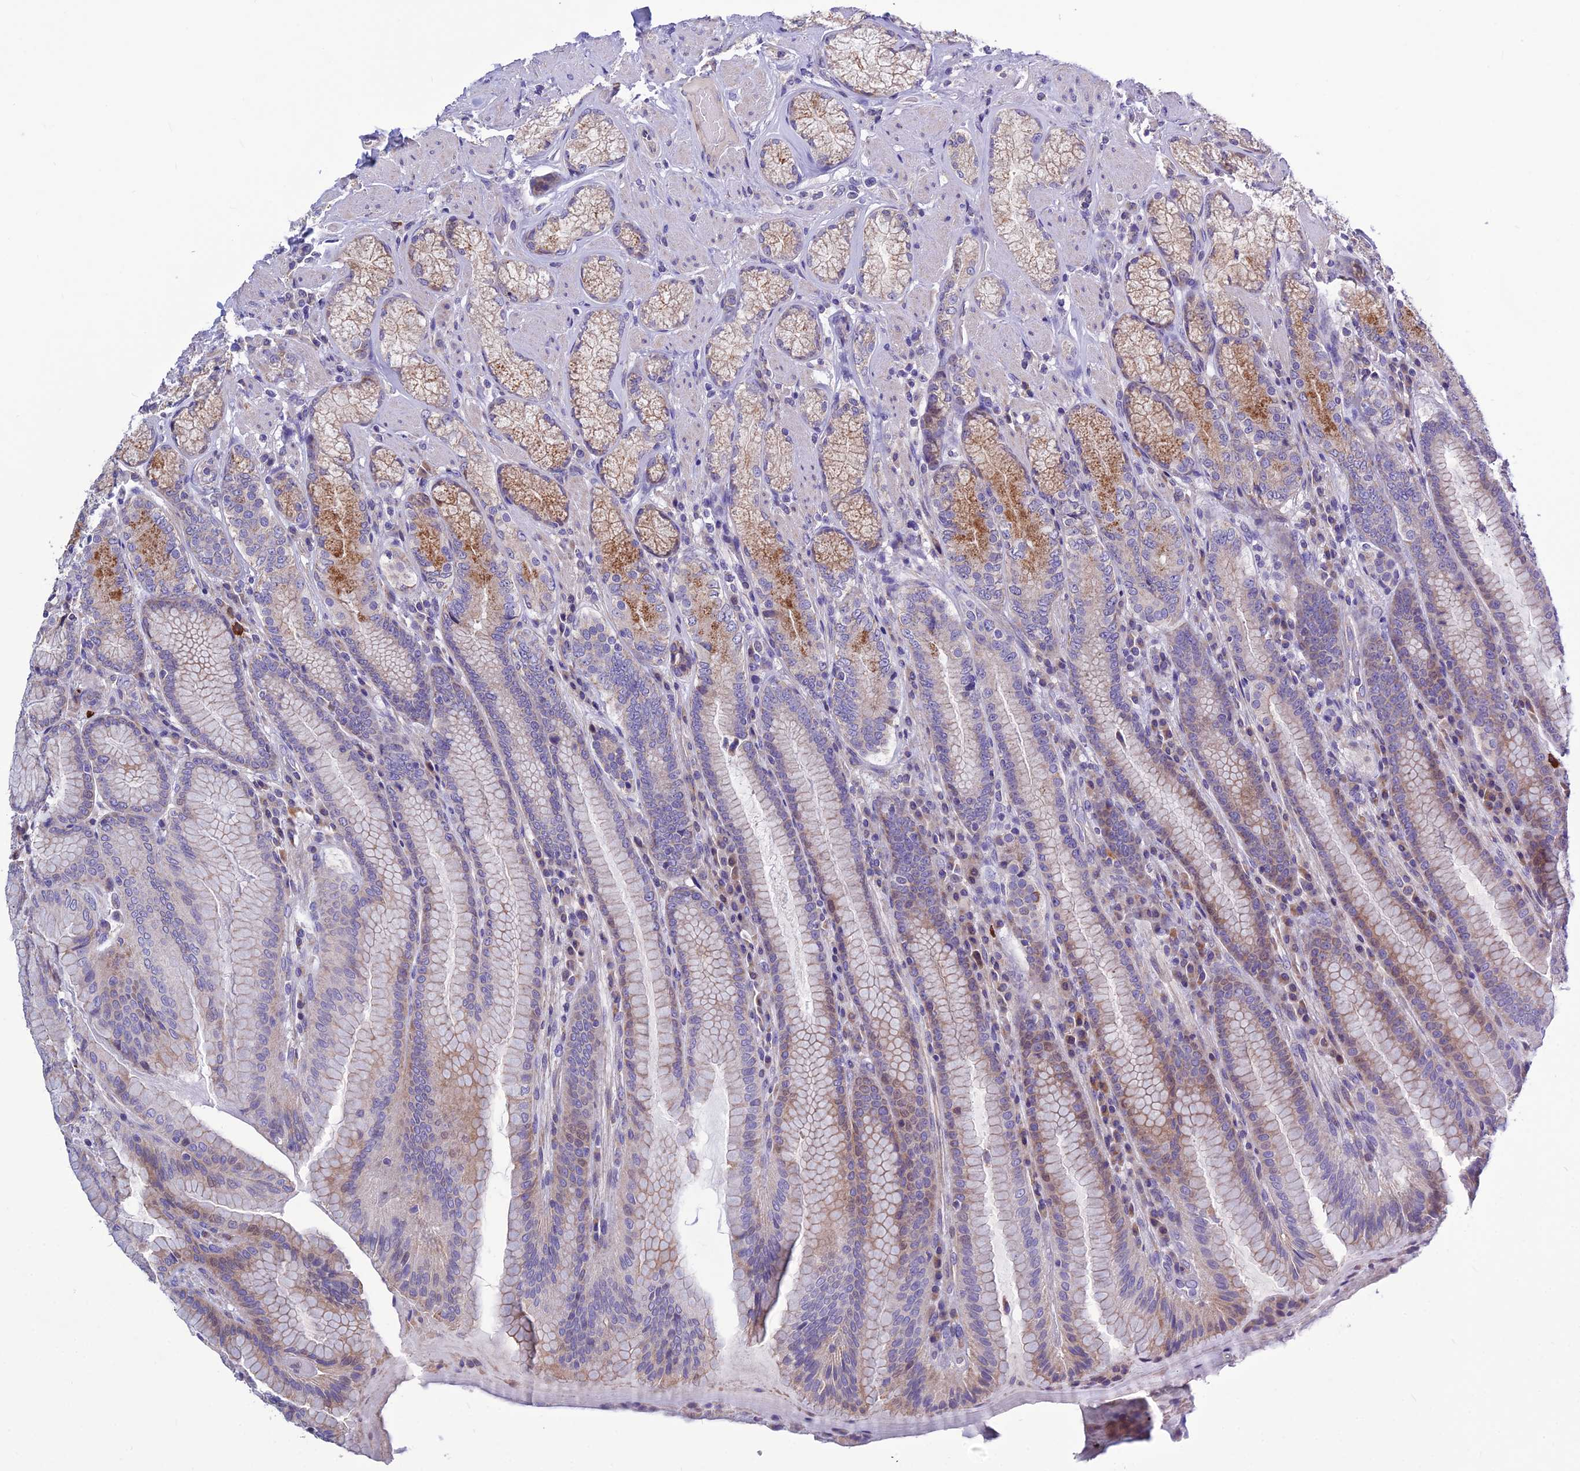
{"staining": {"intensity": "moderate", "quantity": "<25%", "location": "cytoplasmic/membranous"}, "tissue": "stomach", "cell_type": "Glandular cells", "image_type": "normal", "snomed": [{"axis": "morphology", "description": "Normal tissue, NOS"}, {"axis": "topography", "description": "Stomach, upper"}, {"axis": "topography", "description": "Stomach, lower"}], "caption": "Immunohistochemical staining of normal stomach exhibits low levels of moderate cytoplasmic/membranous expression in about <25% of glandular cells.", "gene": "BHMT2", "patient": {"sex": "female", "age": 76}}